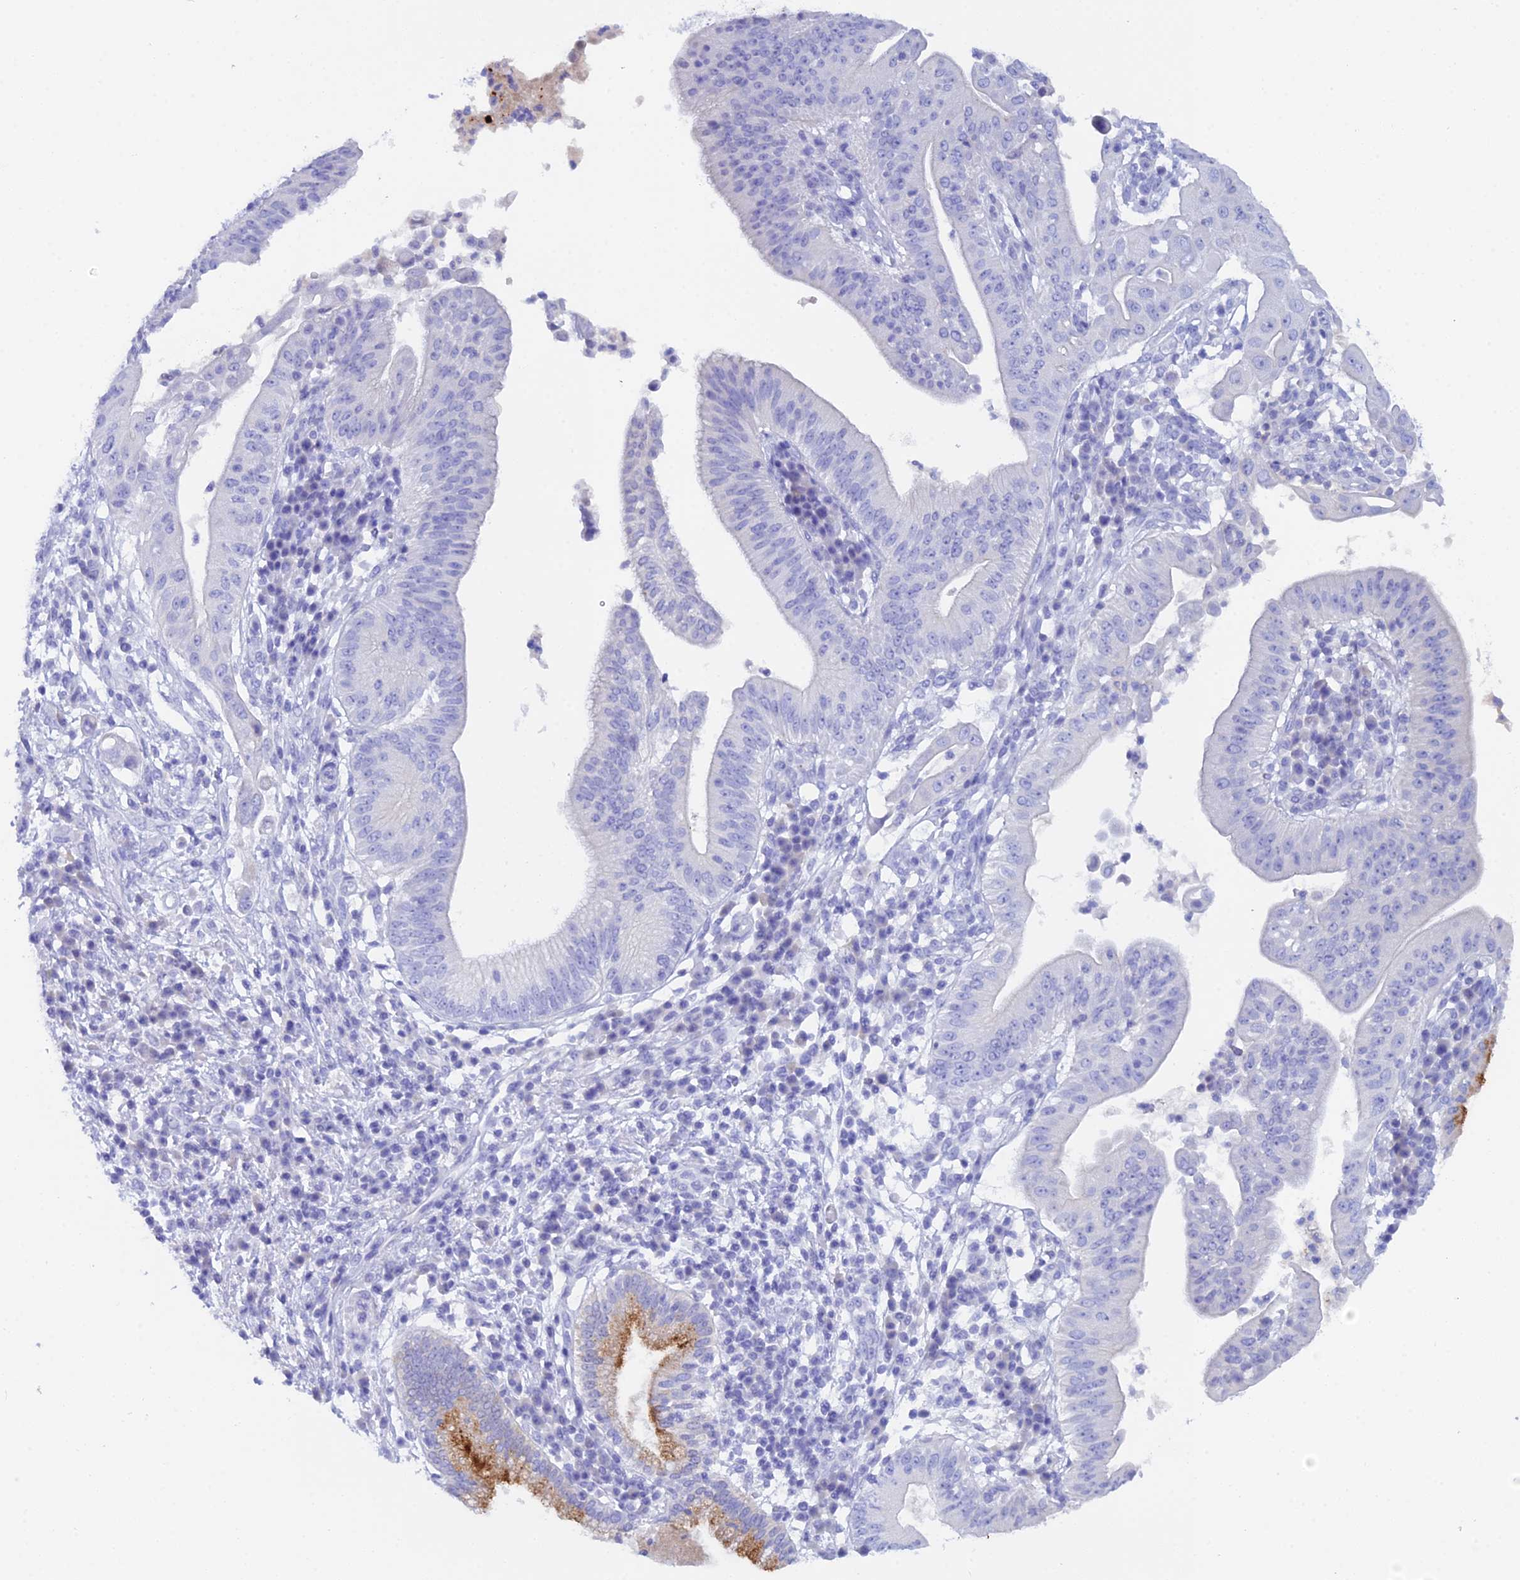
{"staining": {"intensity": "negative", "quantity": "none", "location": "none"}, "tissue": "pancreatic cancer", "cell_type": "Tumor cells", "image_type": "cancer", "snomed": [{"axis": "morphology", "description": "Adenocarcinoma, NOS"}, {"axis": "topography", "description": "Pancreas"}], "caption": "The histopathology image displays no significant positivity in tumor cells of pancreatic adenocarcinoma.", "gene": "REG1A", "patient": {"sex": "male", "age": 68}}